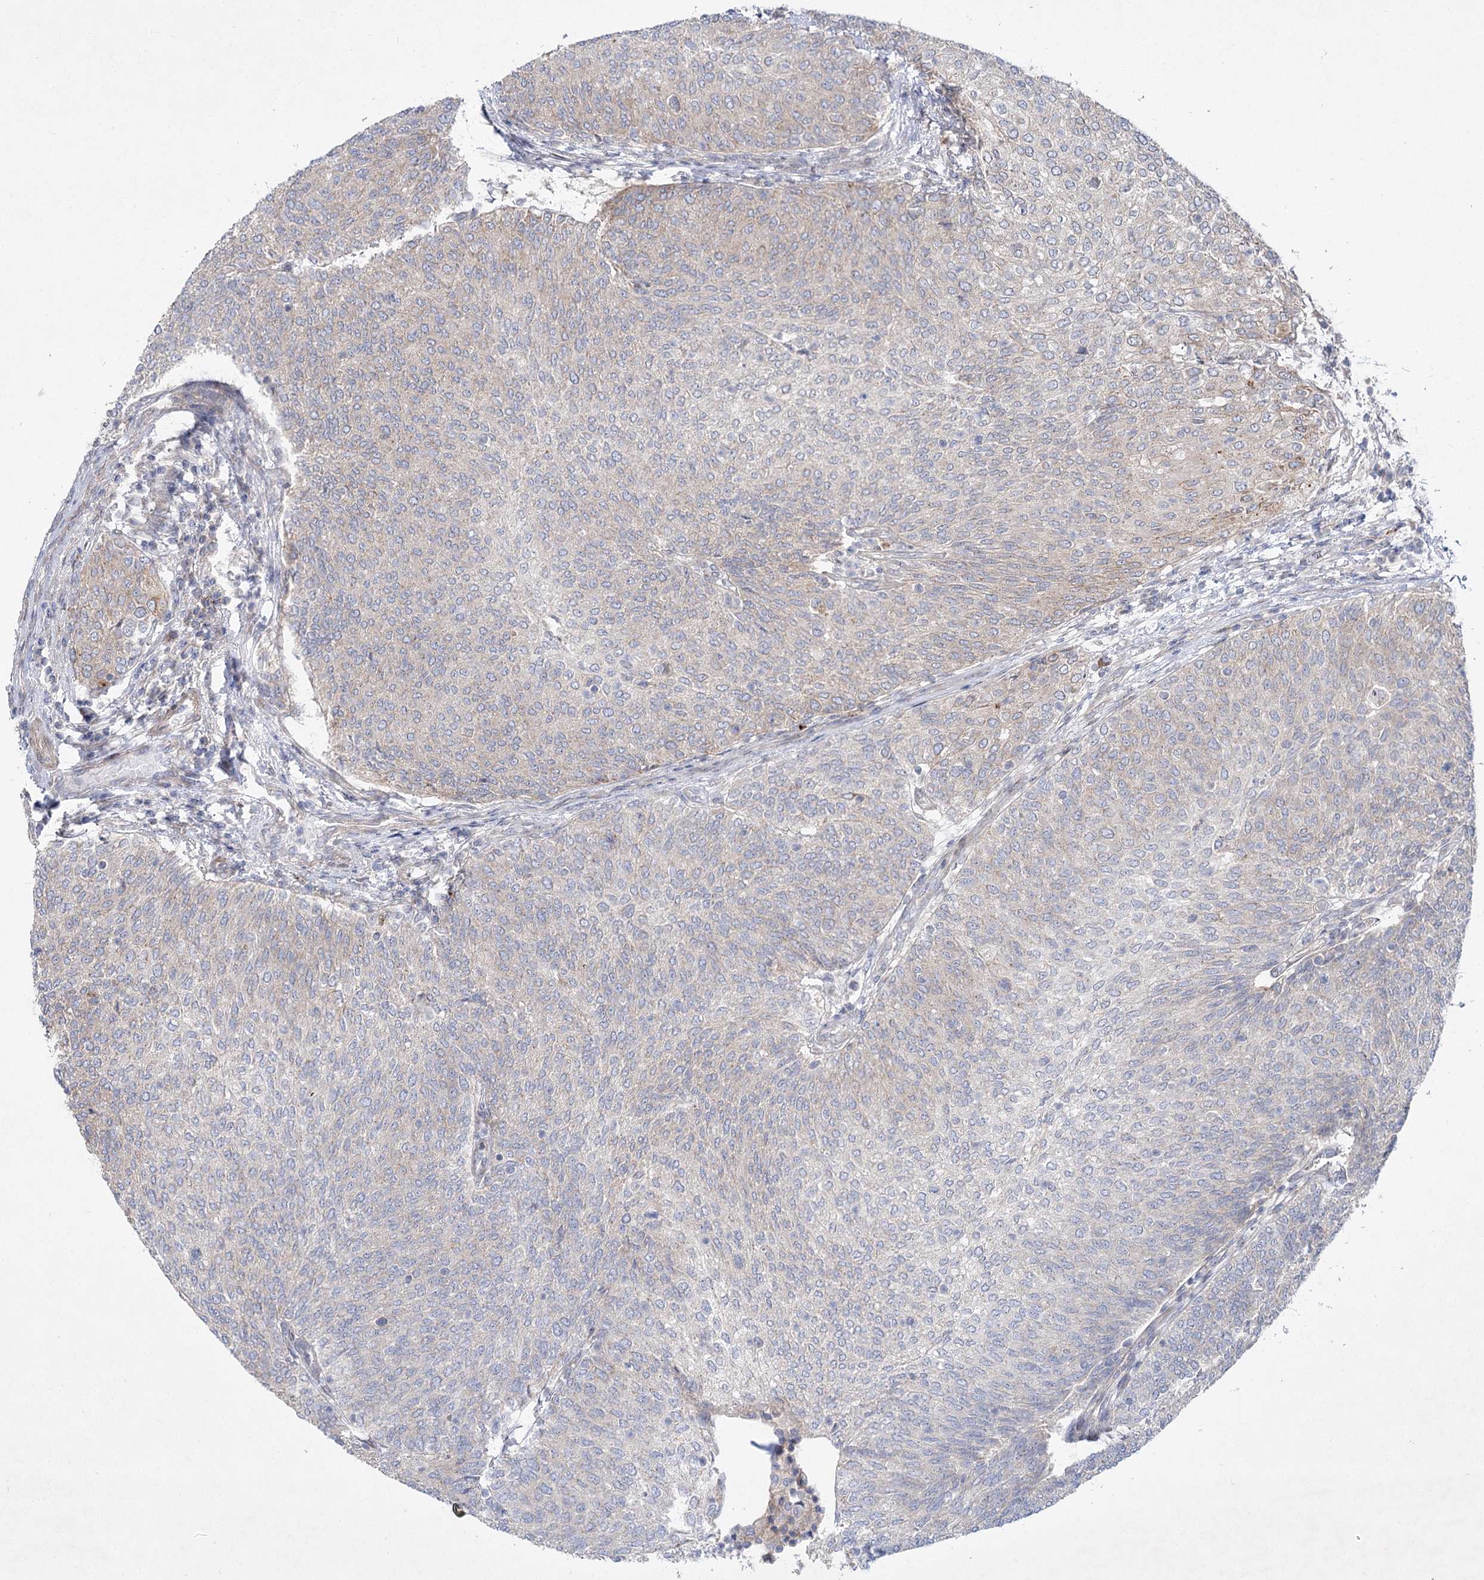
{"staining": {"intensity": "weak", "quantity": "<25%", "location": "cytoplasmic/membranous"}, "tissue": "urothelial cancer", "cell_type": "Tumor cells", "image_type": "cancer", "snomed": [{"axis": "morphology", "description": "Urothelial carcinoma, Low grade"}, {"axis": "topography", "description": "Urinary bladder"}], "caption": "Tumor cells are negative for protein expression in human low-grade urothelial carcinoma.", "gene": "SH3BP5L", "patient": {"sex": "female", "age": 79}}